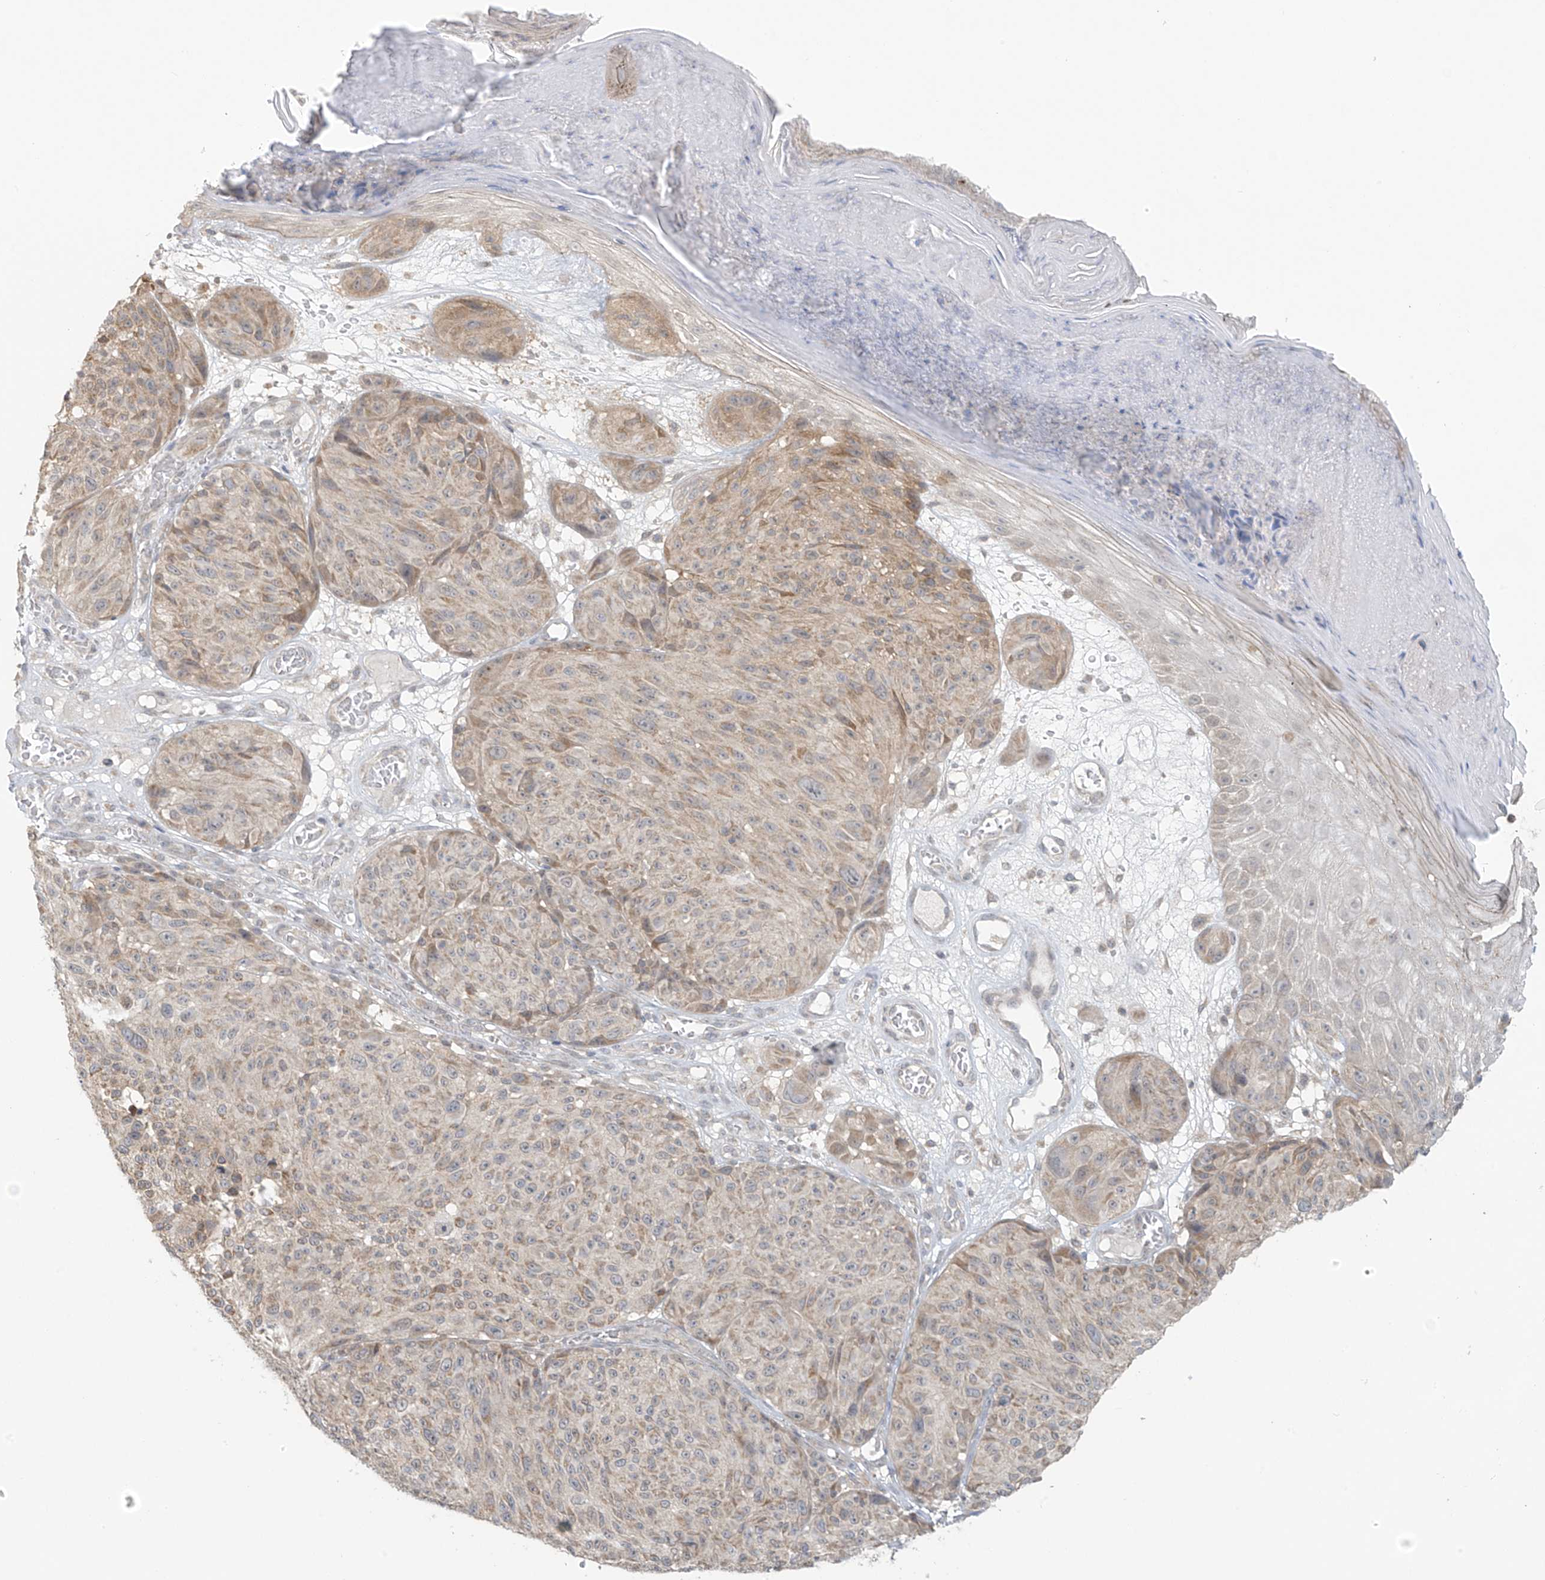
{"staining": {"intensity": "weak", "quantity": "<25%", "location": "cytoplasmic/membranous"}, "tissue": "melanoma", "cell_type": "Tumor cells", "image_type": "cancer", "snomed": [{"axis": "morphology", "description": "Malignant melanoma, NOS"}, {"axis": "topography", "description": "Skin"}], "caption": "Immunohistochemistry (IHC) histopathology image of neoplastic tissue: melanoma stained with DAB (3,3'-diaminobenzidine) shows no significant protein positivity in tumor cells. Brightfield microscopy of IHC stained with DAB (3,3'-diaminobenzidine) (brown) and hematoxylin (blue), captured at high magnification.", "gene": "HDDC2", "patient": {"sex": "male", "age": 83}}